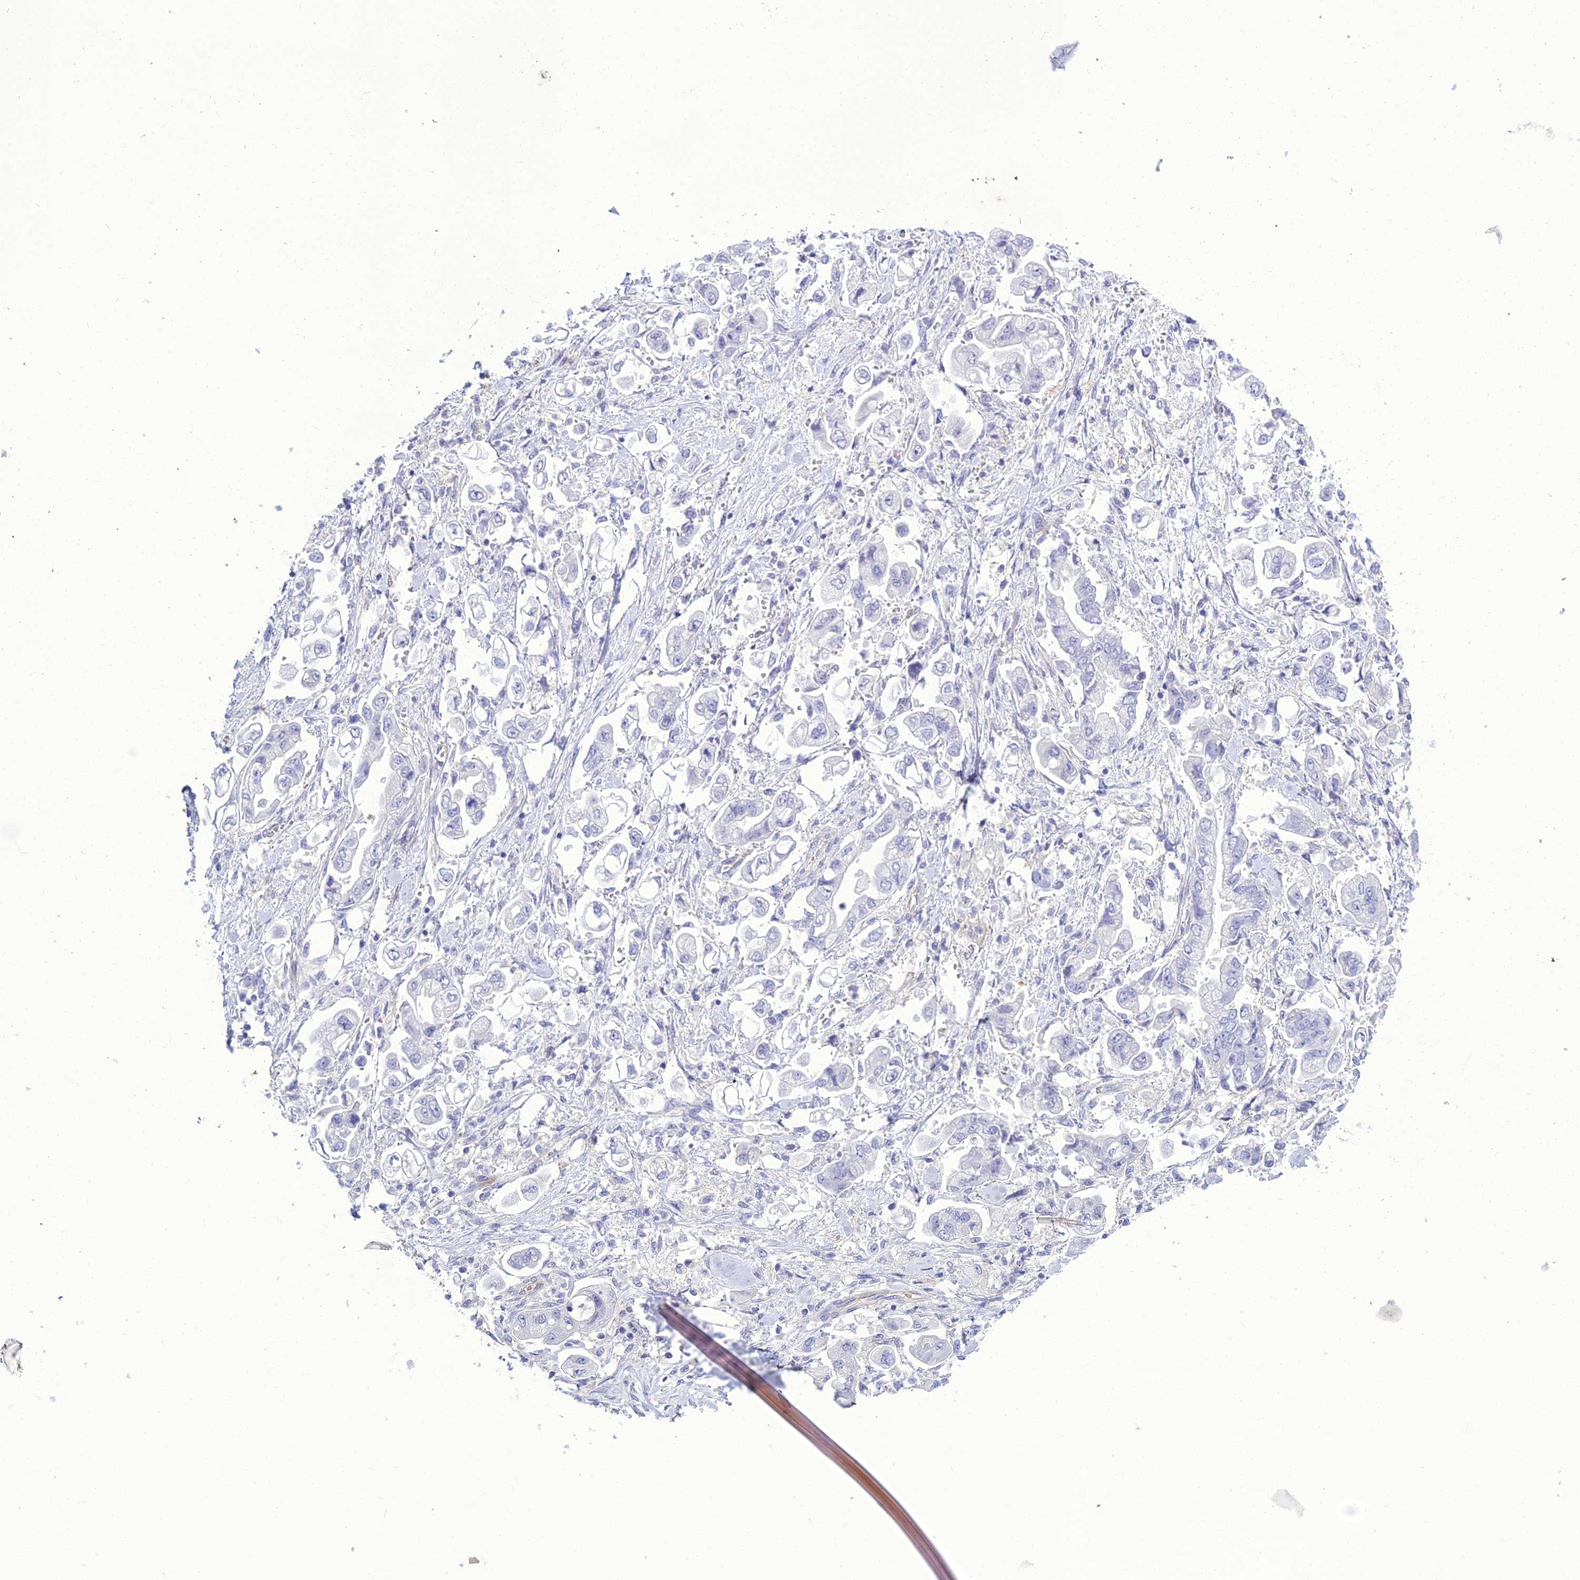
{"staining": {"intensity": "negative", "quantity": "none", "location": "none"}, "tissue": "stomach cancer", "cell_type": "Tumor cells", "image_type": "cancer", "snomed": [{"axis": "morphology", "description": "Adenocarcinoma, NOS"}, {"axis": "topography", "description": "Stomach"}], "caption": "High magnification brightfield microscopy of stomach cancer stained with DAB (3,3'-diaminobenzidine) (brown) and counterstained with hematoxylin (blue): tumor cells show no significant expression.", "gene": "ACE", "patient": {"sex": "male", "age": 62}}